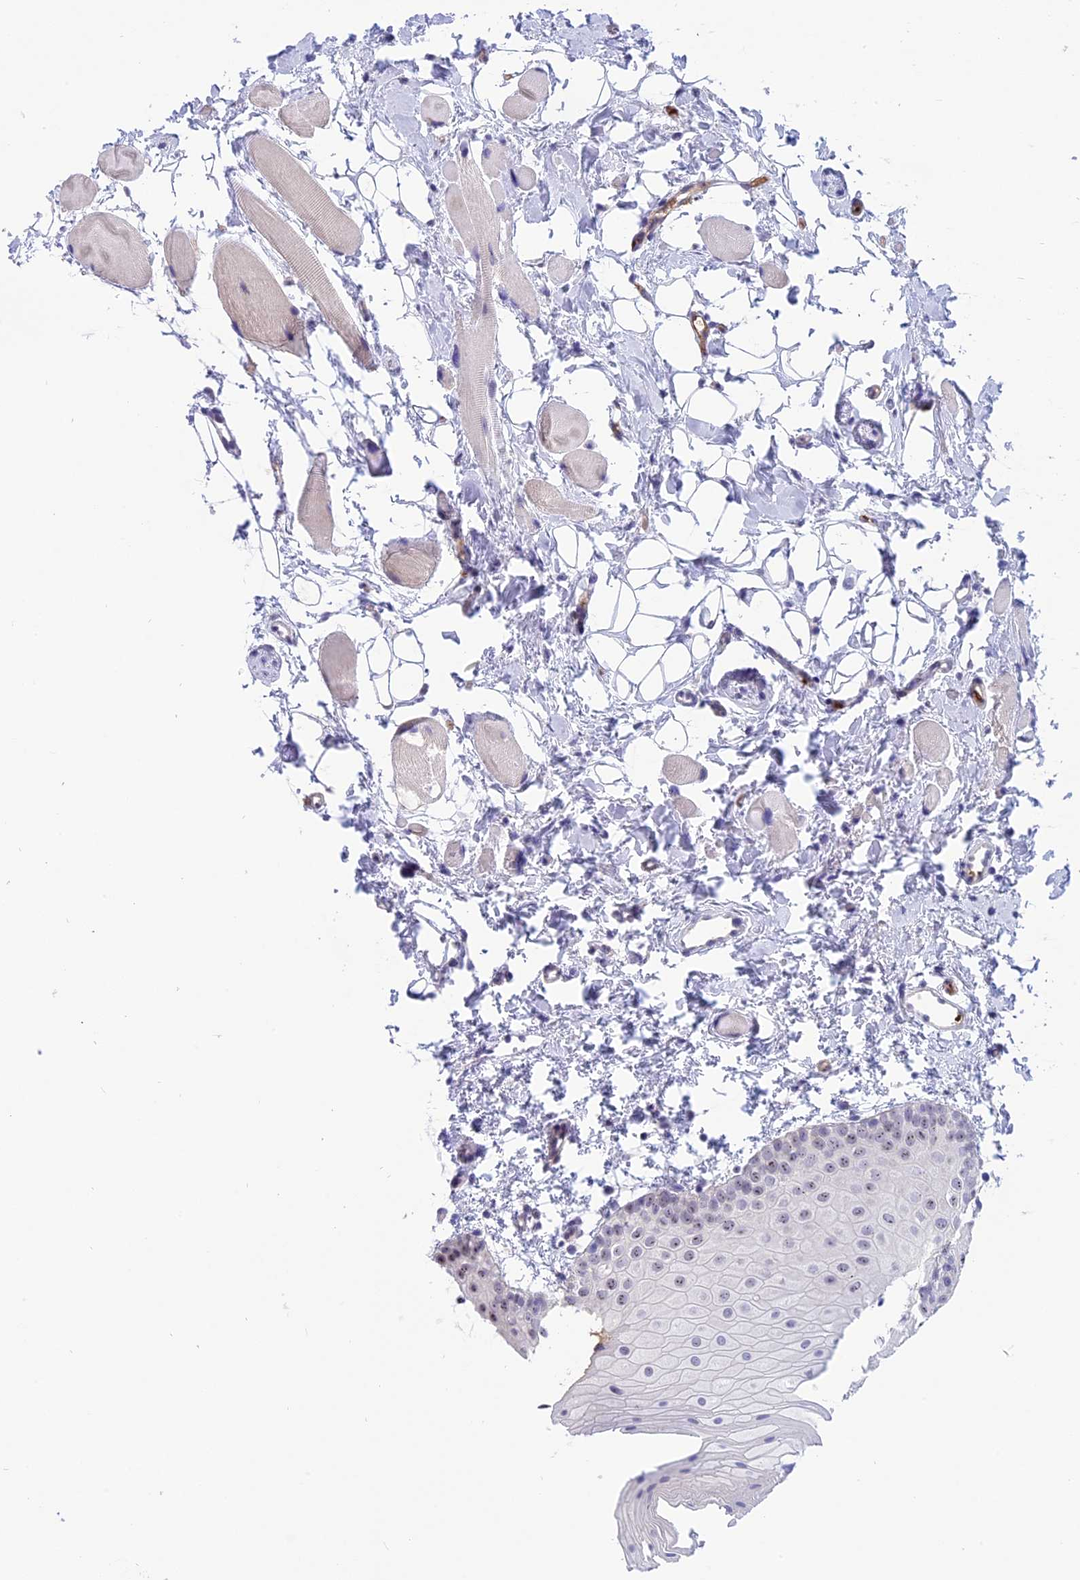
{"staining": {"intensity": "moderate", "quantity": "<25%", "location": "nuclear"}, "tissue": "oral mucosa", "cell_type": "Squamous epithelial cells", "image_type": "normal", "snomed": [{"axis": "morphology", "description": "Normal tissue, NOS"}, {"axis": "topography", "description": "Oral tissue"}], "caption": "Immunohistochemical staining of benign human oral mucosa reveals low levels of moderate nuclear staining in approximately <25% of squamous epithelial cells.", "gene": "KNOP1", "patient": {"sex": "male", "age": 28}}